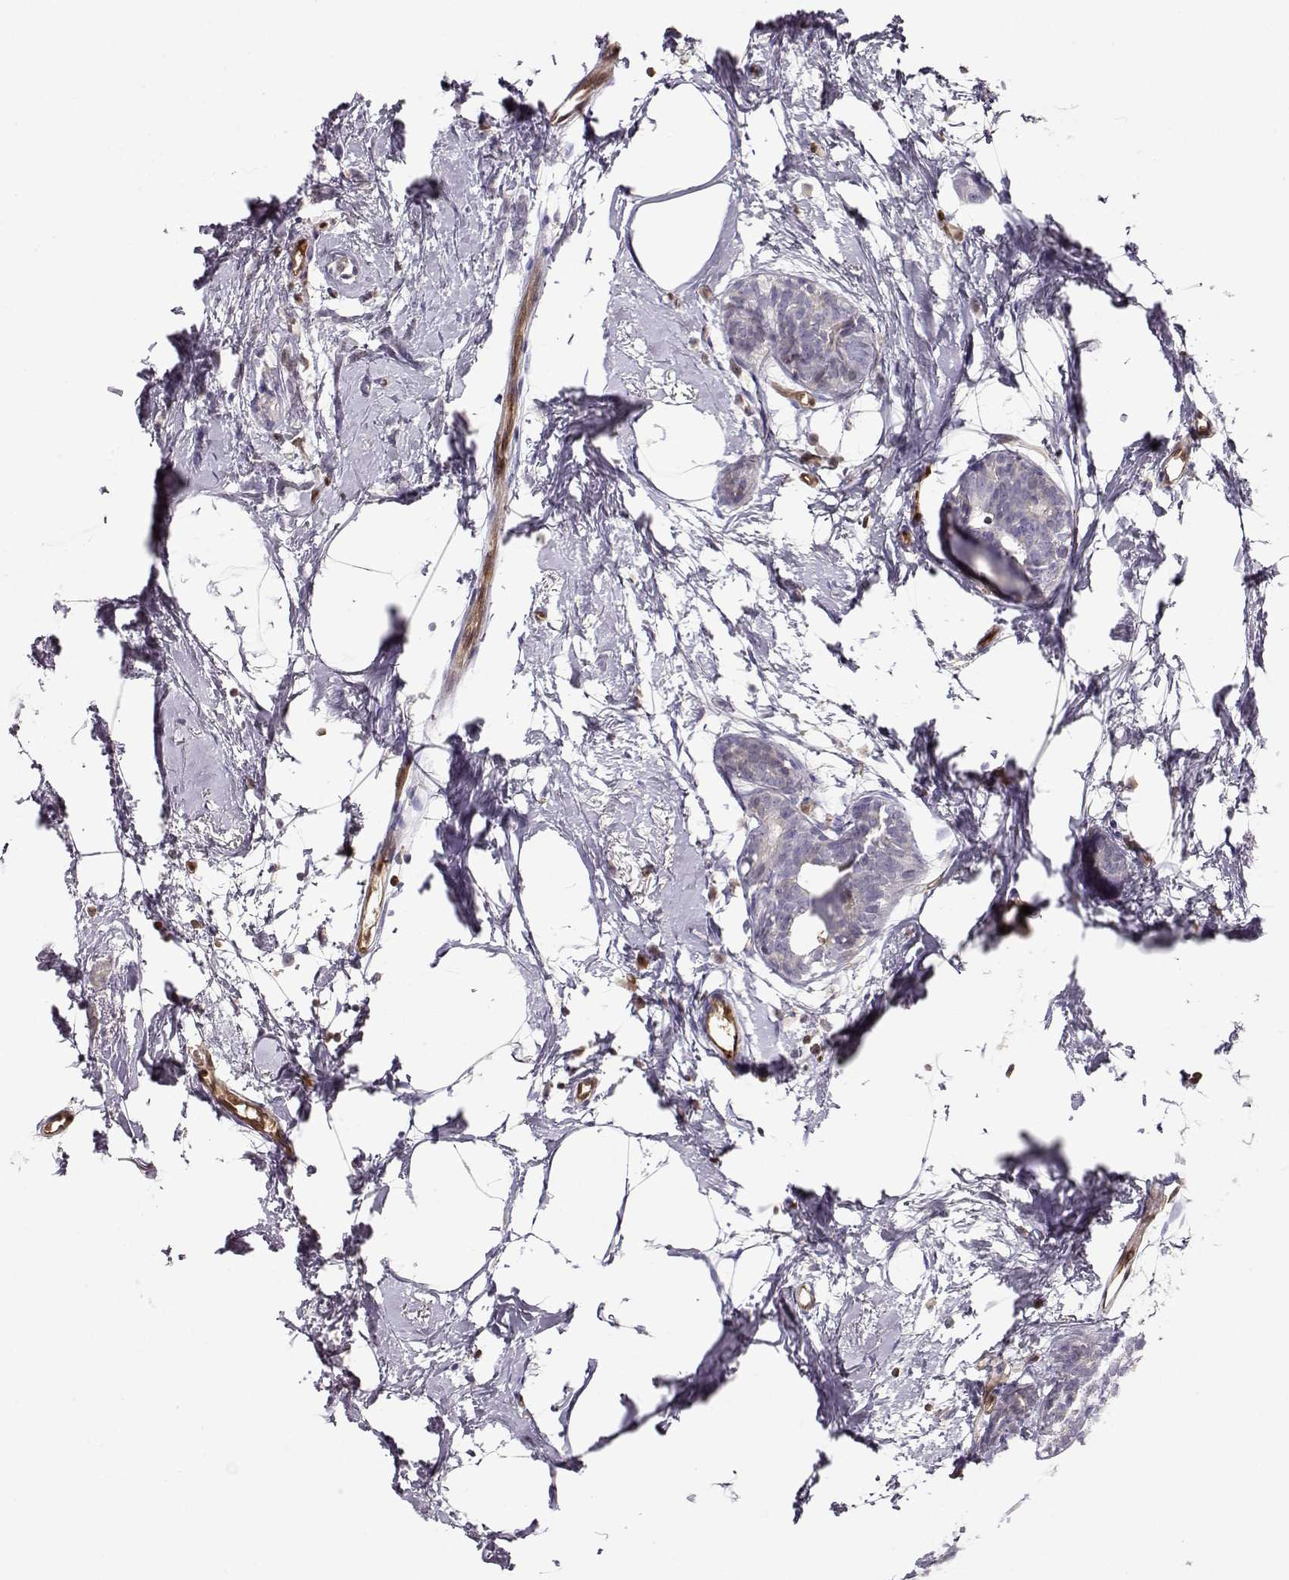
{"staining": {"intensity": "negative", "quantity": "none", "location": "none"}, "tissue": "breast cancer", "cell_type": "Tumor cells", "image_type": "cancer", "snomed": [{"axis": "morphology", "description": "Duct carcinoma"}, {"axis": "topography", "description": "Breast"}], "caption": "Intraductal carcinoma (breast) stained for a protein using IHC reveals no staining tumor cells.", "gene": "PNP", "patient": {"sex": "female", "age": 40}}